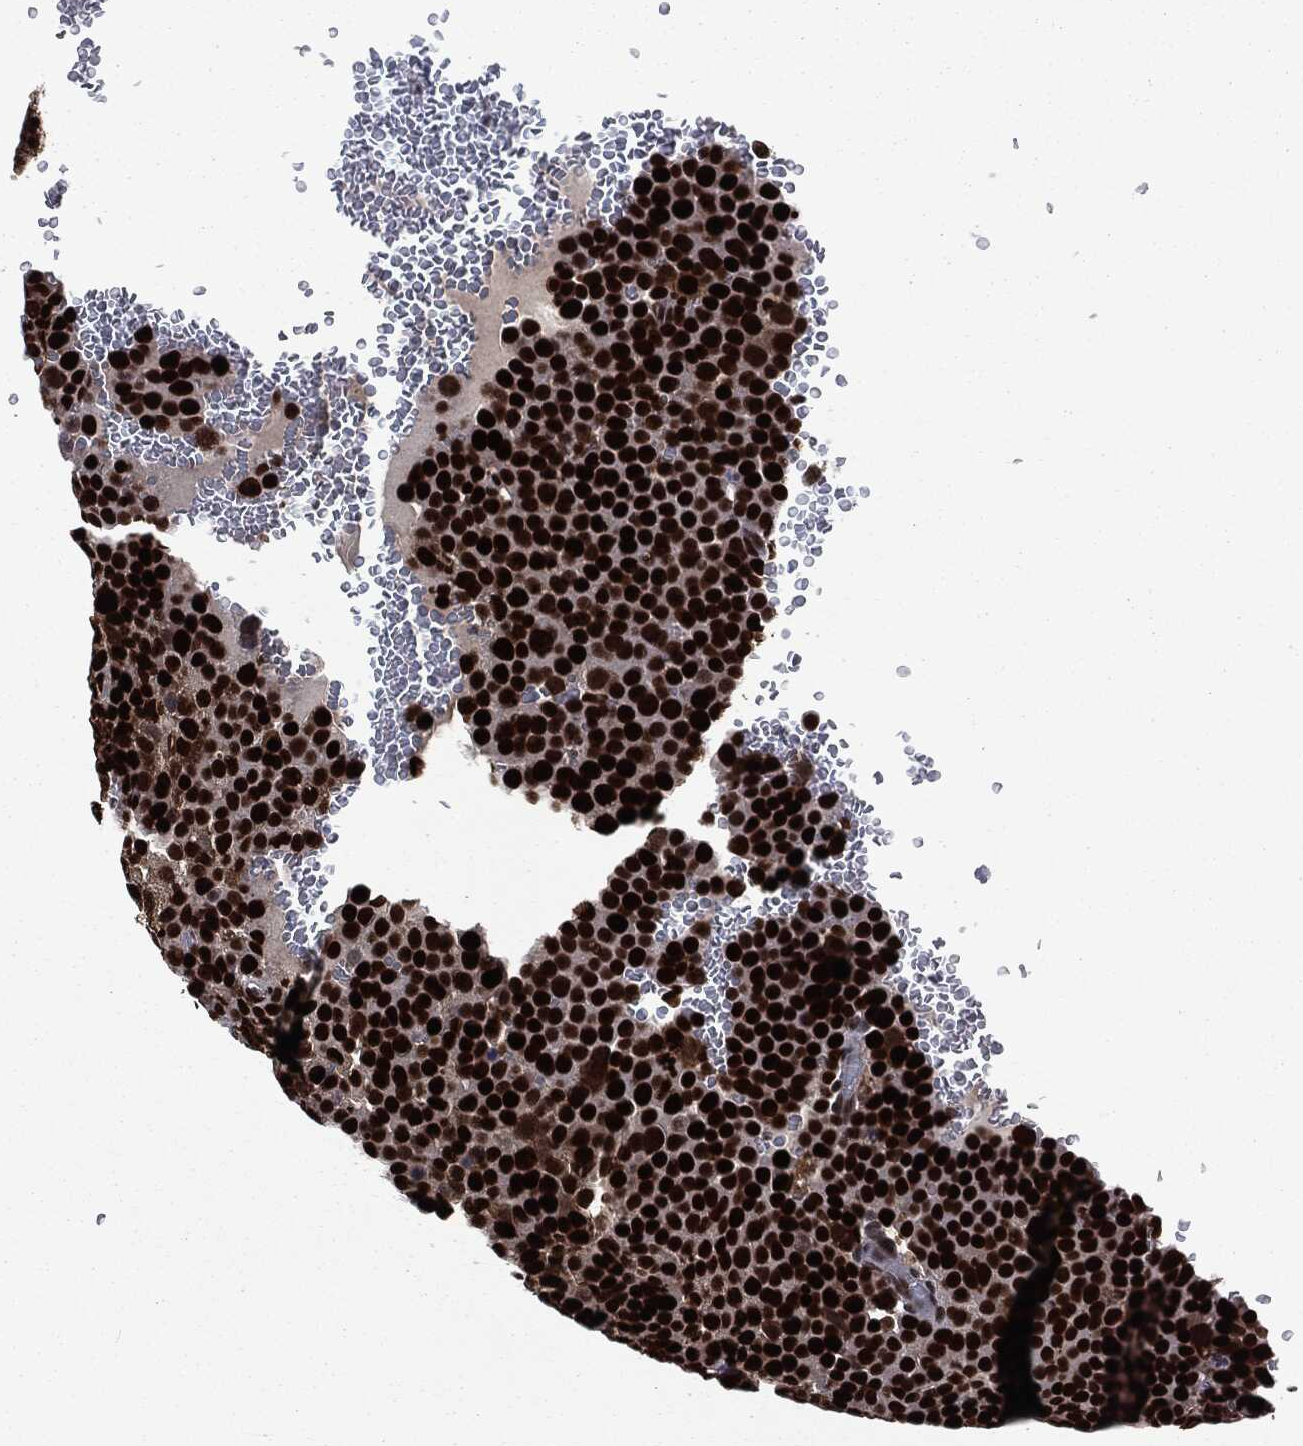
{"staining": {"intensity": "strong", "quantity": ">75%", "location": "nuclear"}, "tissue": "testis cancer", "cell_type": "Tumor cells", "image_type": "cancer", "snomed": [{"axis": "morphology", "description": "Seminoma, NOS"}, {"axis": "topography", "description": "Testis"}], "caption": "This micrograph shows IHC staining of human seminoma (testis), with high strong nuclear staining in about >75% of tumor cells.", "gene": "MSH2", "patient": {"sex": "male", "age": 71}}